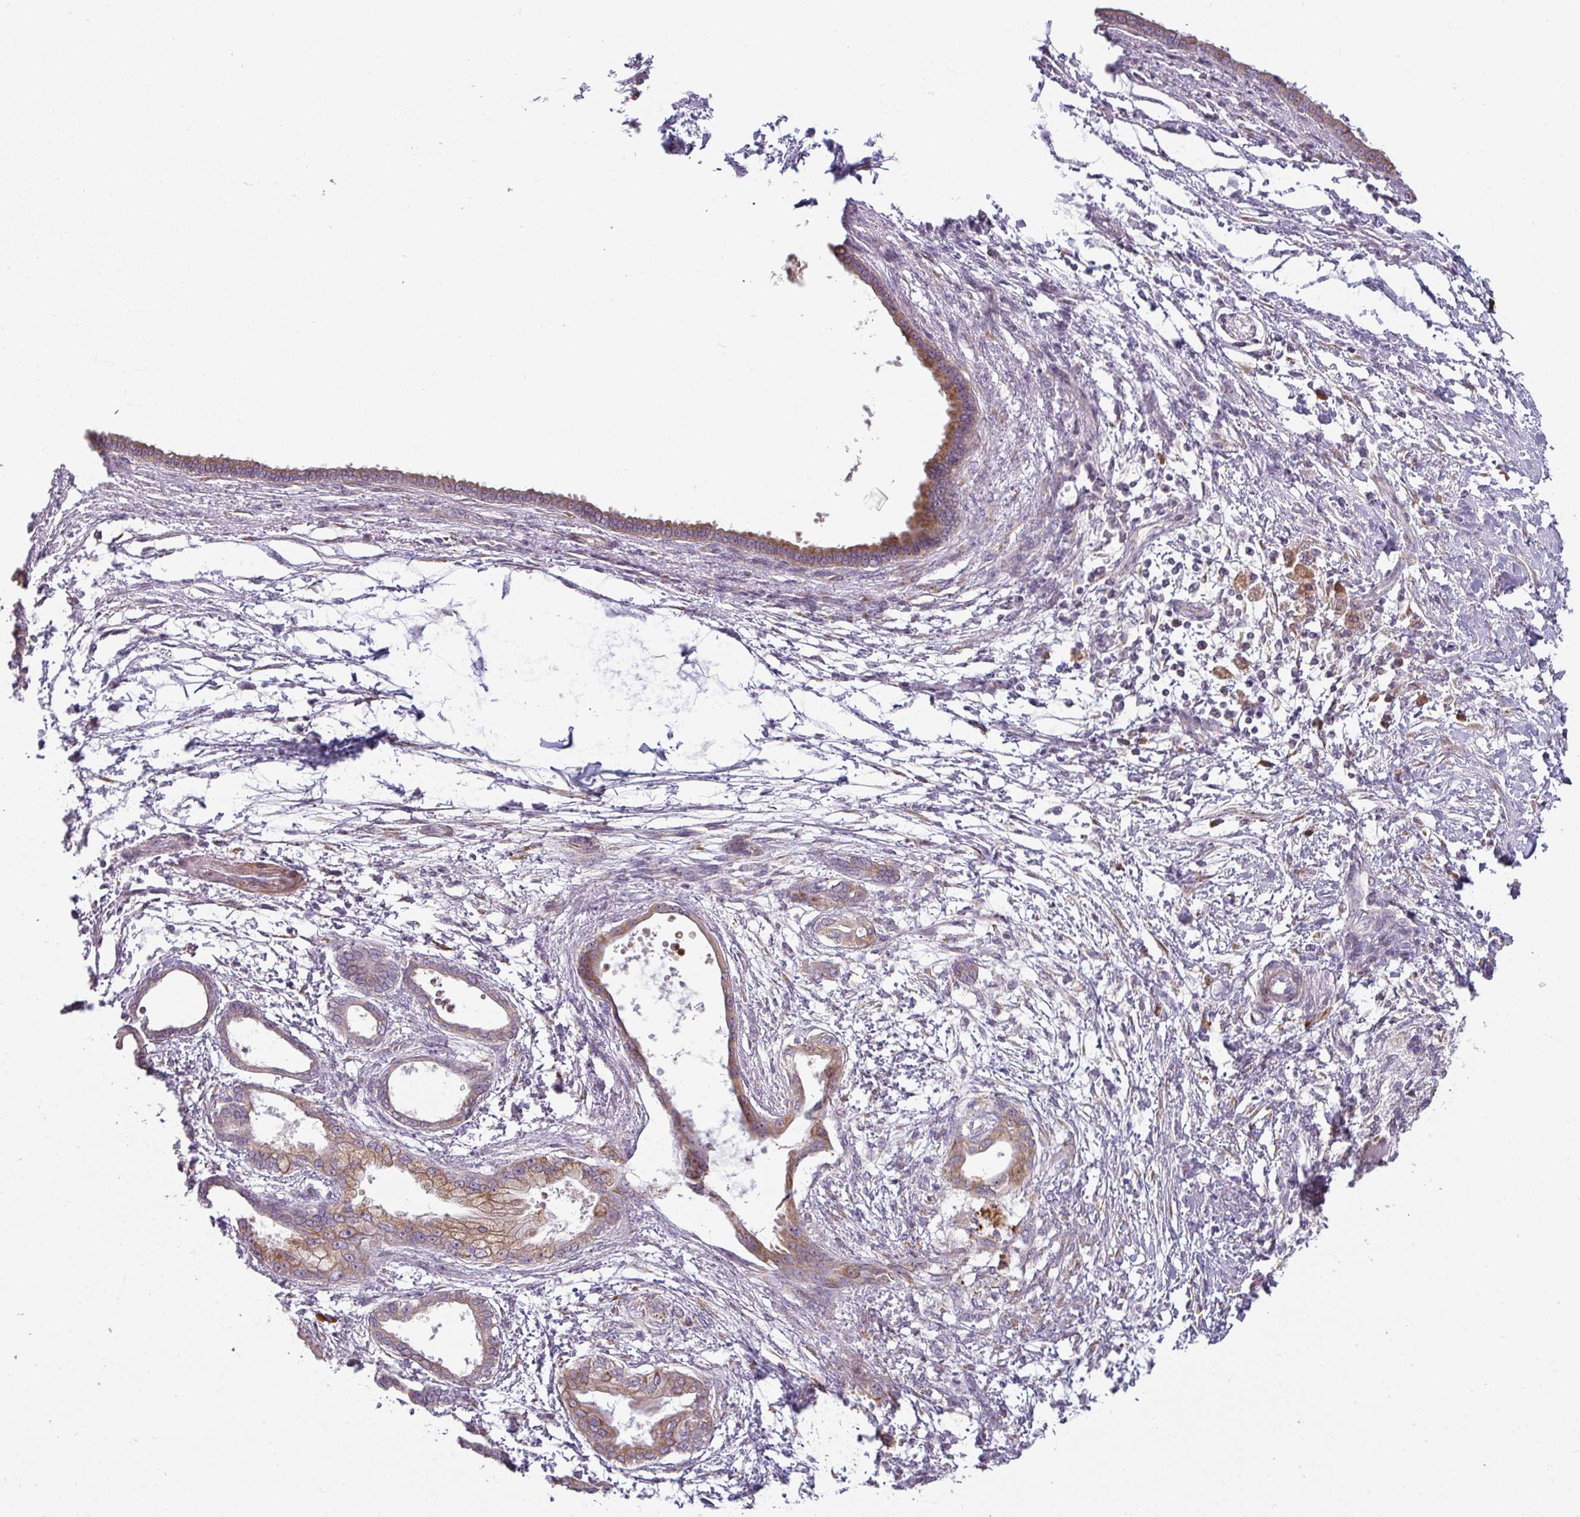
{"staining": {"intensity": "moderate", "quantity": "25%-75%", "location": "cytoplasmic/membranous"}, "tissue": "pancreatic cancer", "cell_type": "Tumor cells", "image_type": "cancer", "snomed": [{"axis": "morphology", "description": "Adenocarcinoma, NOS"}, {"axis": "topography", "description": "Pancreas"}], "caption": "Adenocarcinoma (pancreatic) stained with DAB immunohistochemistry (IHC) reveals medium levels of moderate cytoplasmic/membranous staining in approximately 25%-75% of tumor cells.", "gene": "CCDC144A", "patient": {"sex": "female", "age": 55}}